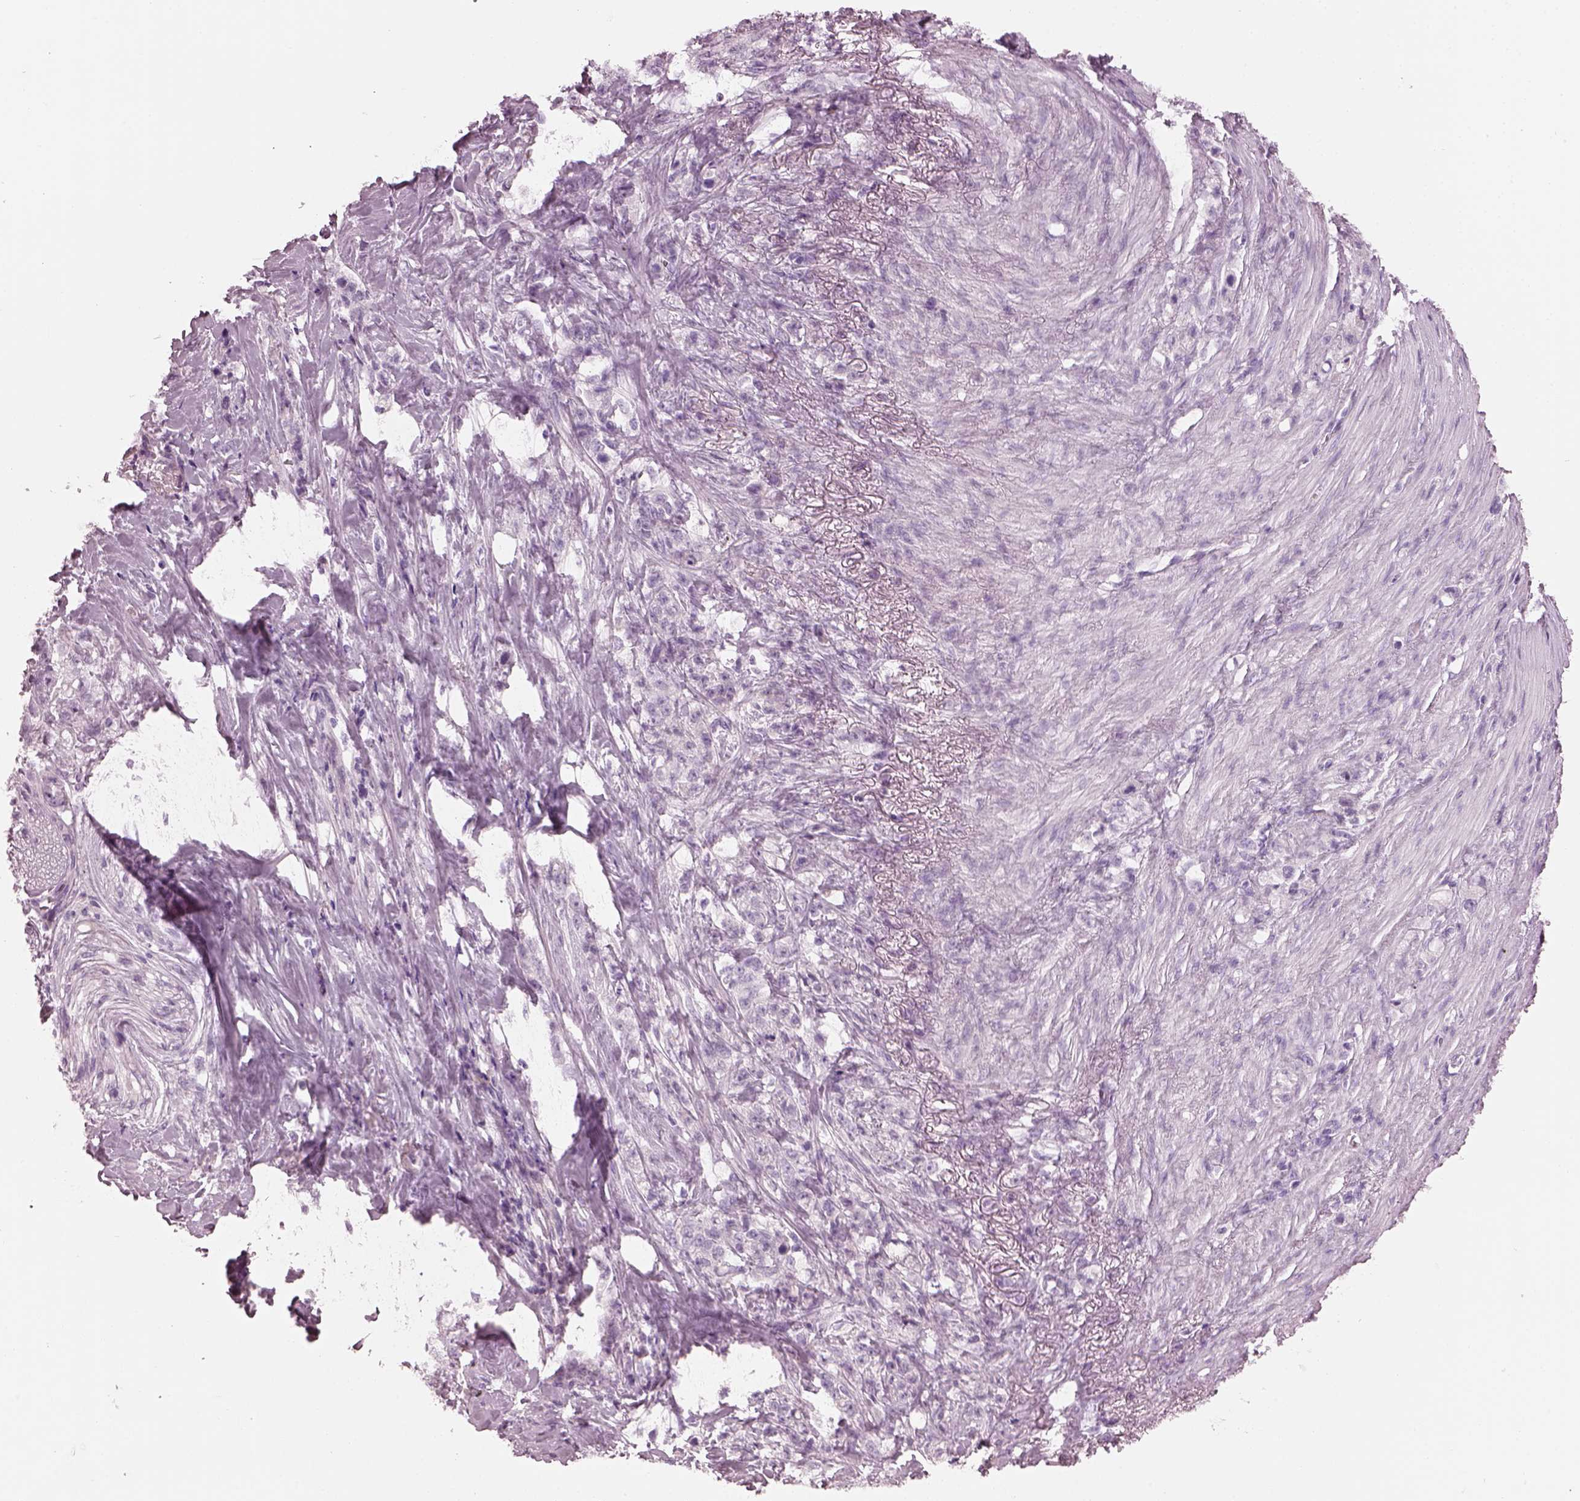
{"staining": {"intensity": "negative", "quantity": "none", "location": "none"}, "tissue": "stomach cancer", "cell_type": "Tumor cells", "image_type": "cancer", "snomed": [{"axis": "morphology", "description": "Adenocarcinoma, NOS"}, {"axis": "topography", "description": "Stomach, lower"}], "caption": "High power microscopy photomicrograph of an IHC image of adenocarcinoma (stomach), revealing no significant positivity in tumor cells.", "gene": "HYDIN", "patient": {"sex": "male", "age": 88}}